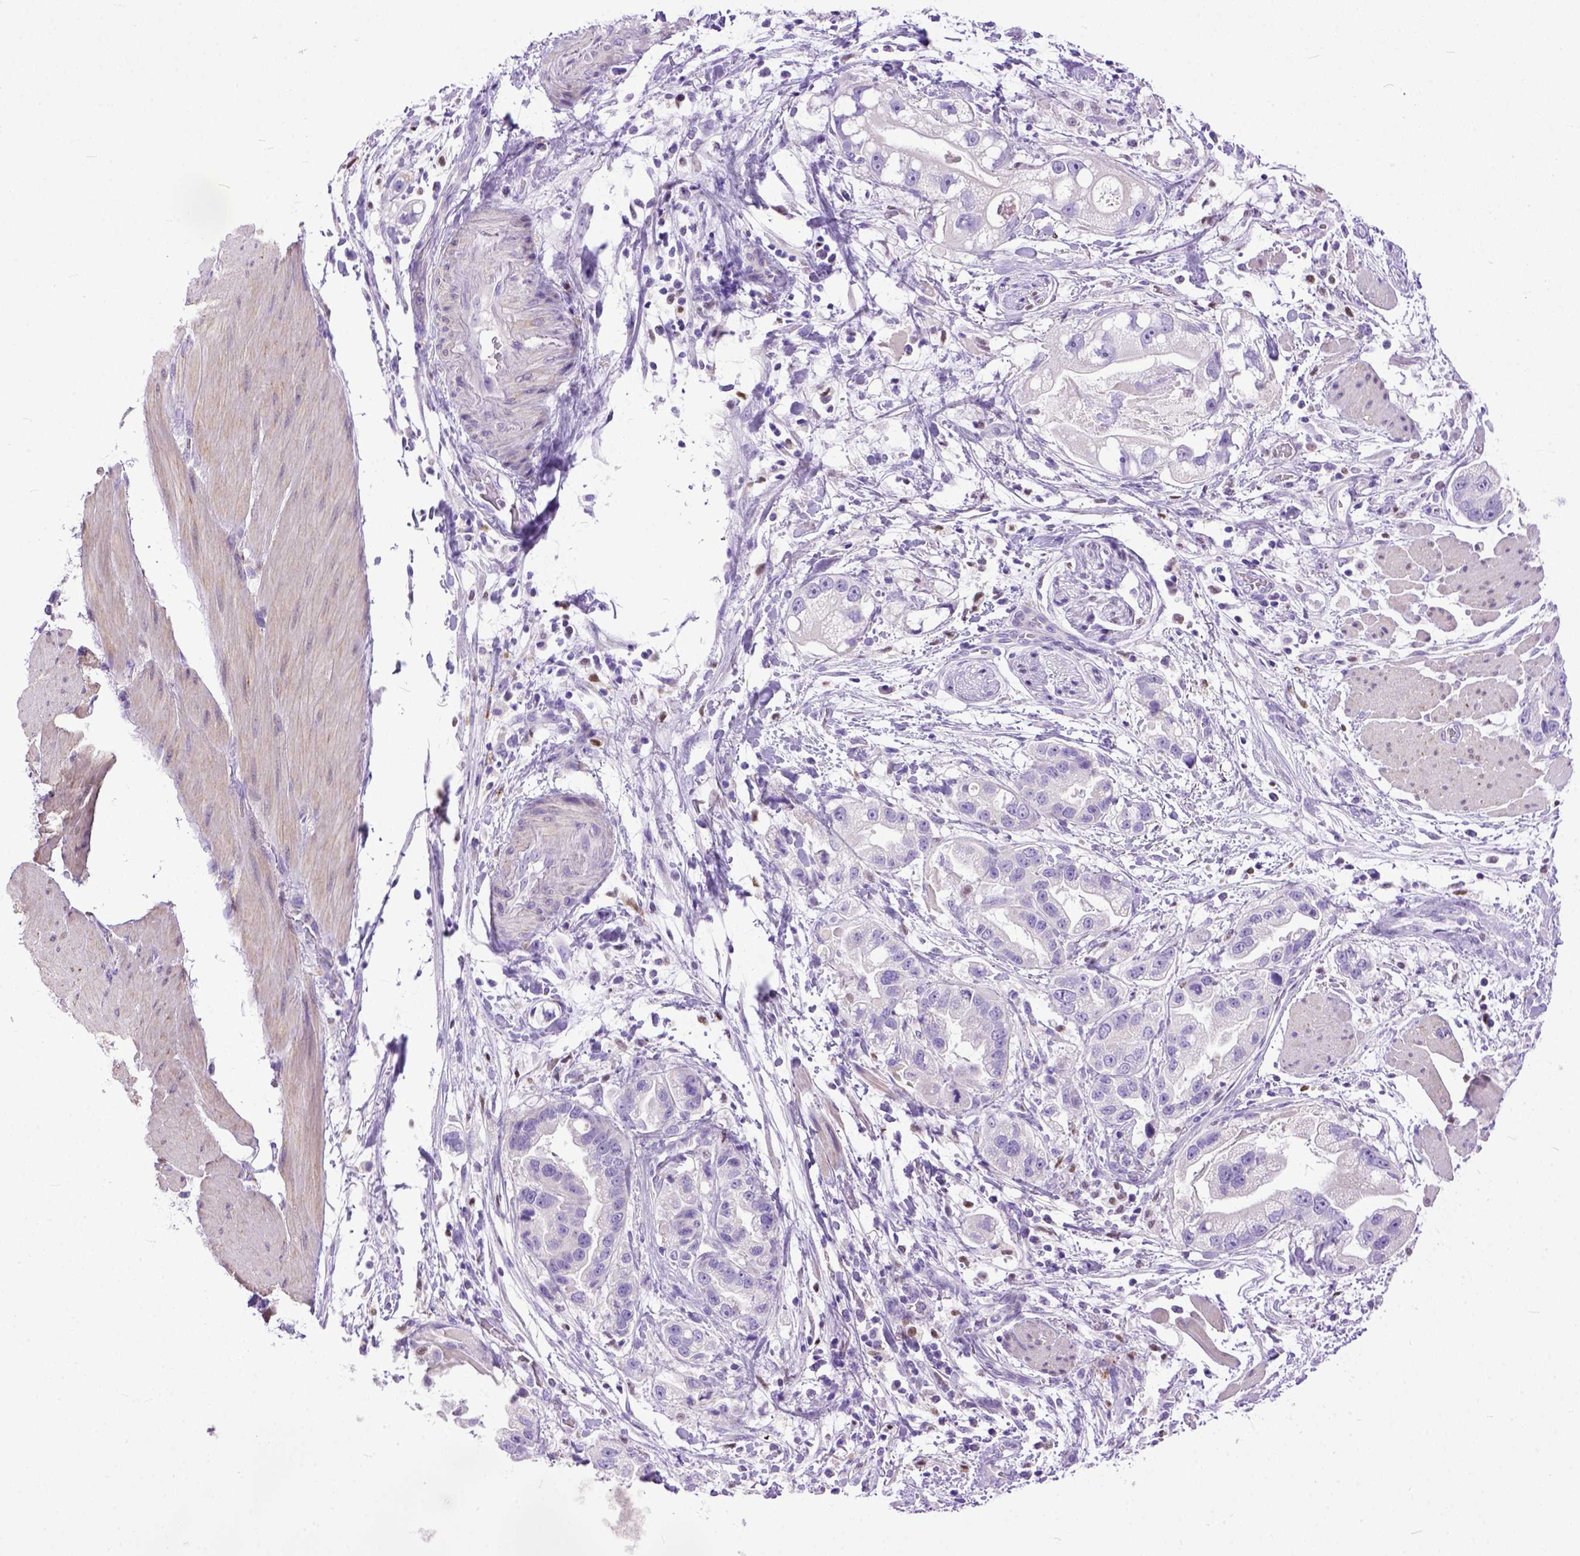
{"staining": {"intensity": "negative", "quantity": "none", "location": "none"}, "tissue": "stomach cancer", "cell_type": "Tumor cells", "image_type": "cancer", "snomed": [{"axis": "morphology", "description": "Adenocarcinoma, NOS"}, {"axis": "topography", "description": "Stomach"}], "caption": "Immunohistochemistry image of stomach cancer stained for a protein (brown), which reveals no expression in tumor cells.", "gene": "CRB1", "patient": {"sex": "male", "age": 59}}